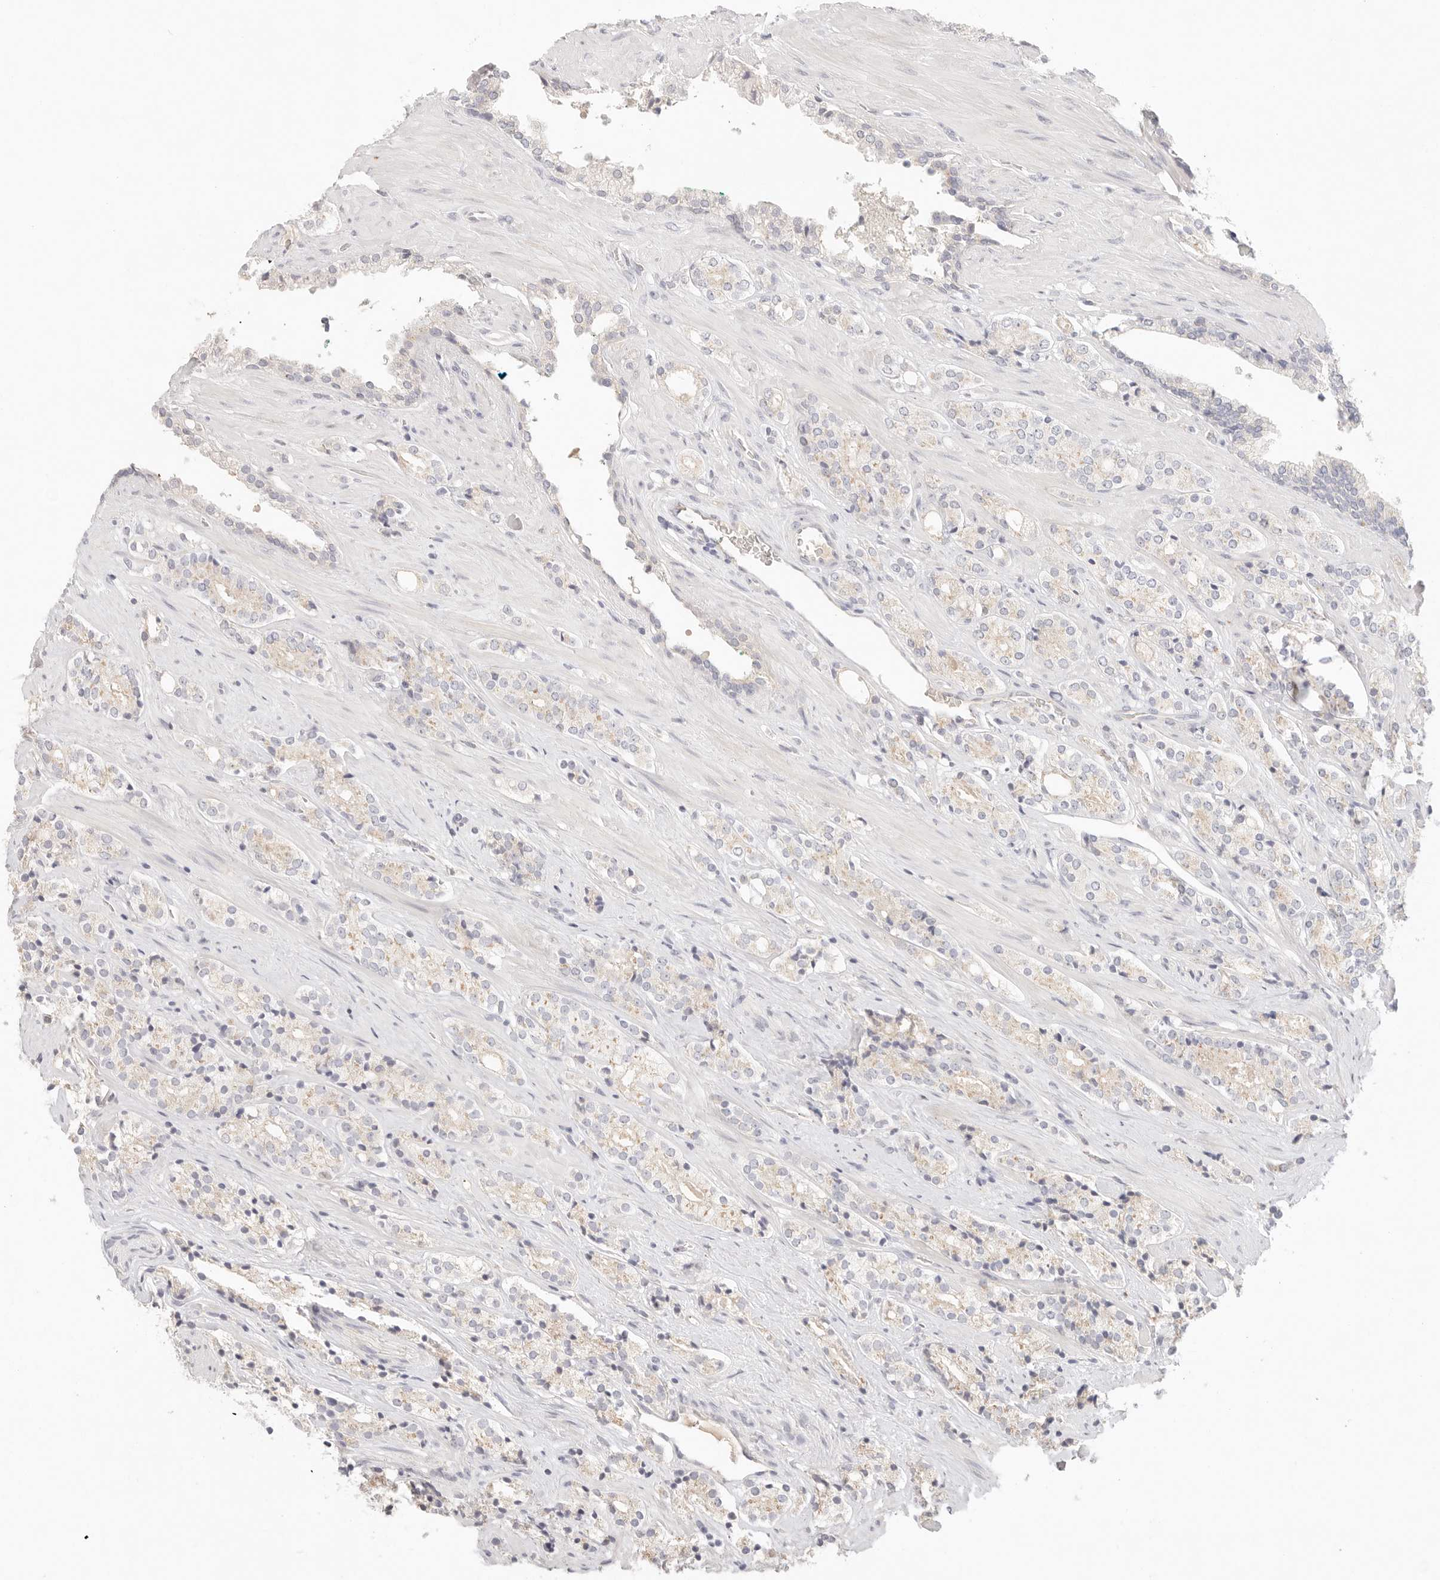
{"staining": {"intensity": "negative", "quantity": "none", "location": "none"}, "tissue": "prostate cancer", "cell_type": "Tumor cells", "image_type": "cancer", "snomed": [{"axis": "morphology", "description": "Adenocarcinoma, High grade"}, {"axis": "topography", "description": "Prostate"}], "caption": "An IHC histopathology image of prostate cancer (high-grade adenocarcinoma) is shown. There is no staining in tumor cells of prostate cancer (high-grade adenocarcinoma).", "gene": "CEP120", "patient": {"sex": "male", "age": 71}}